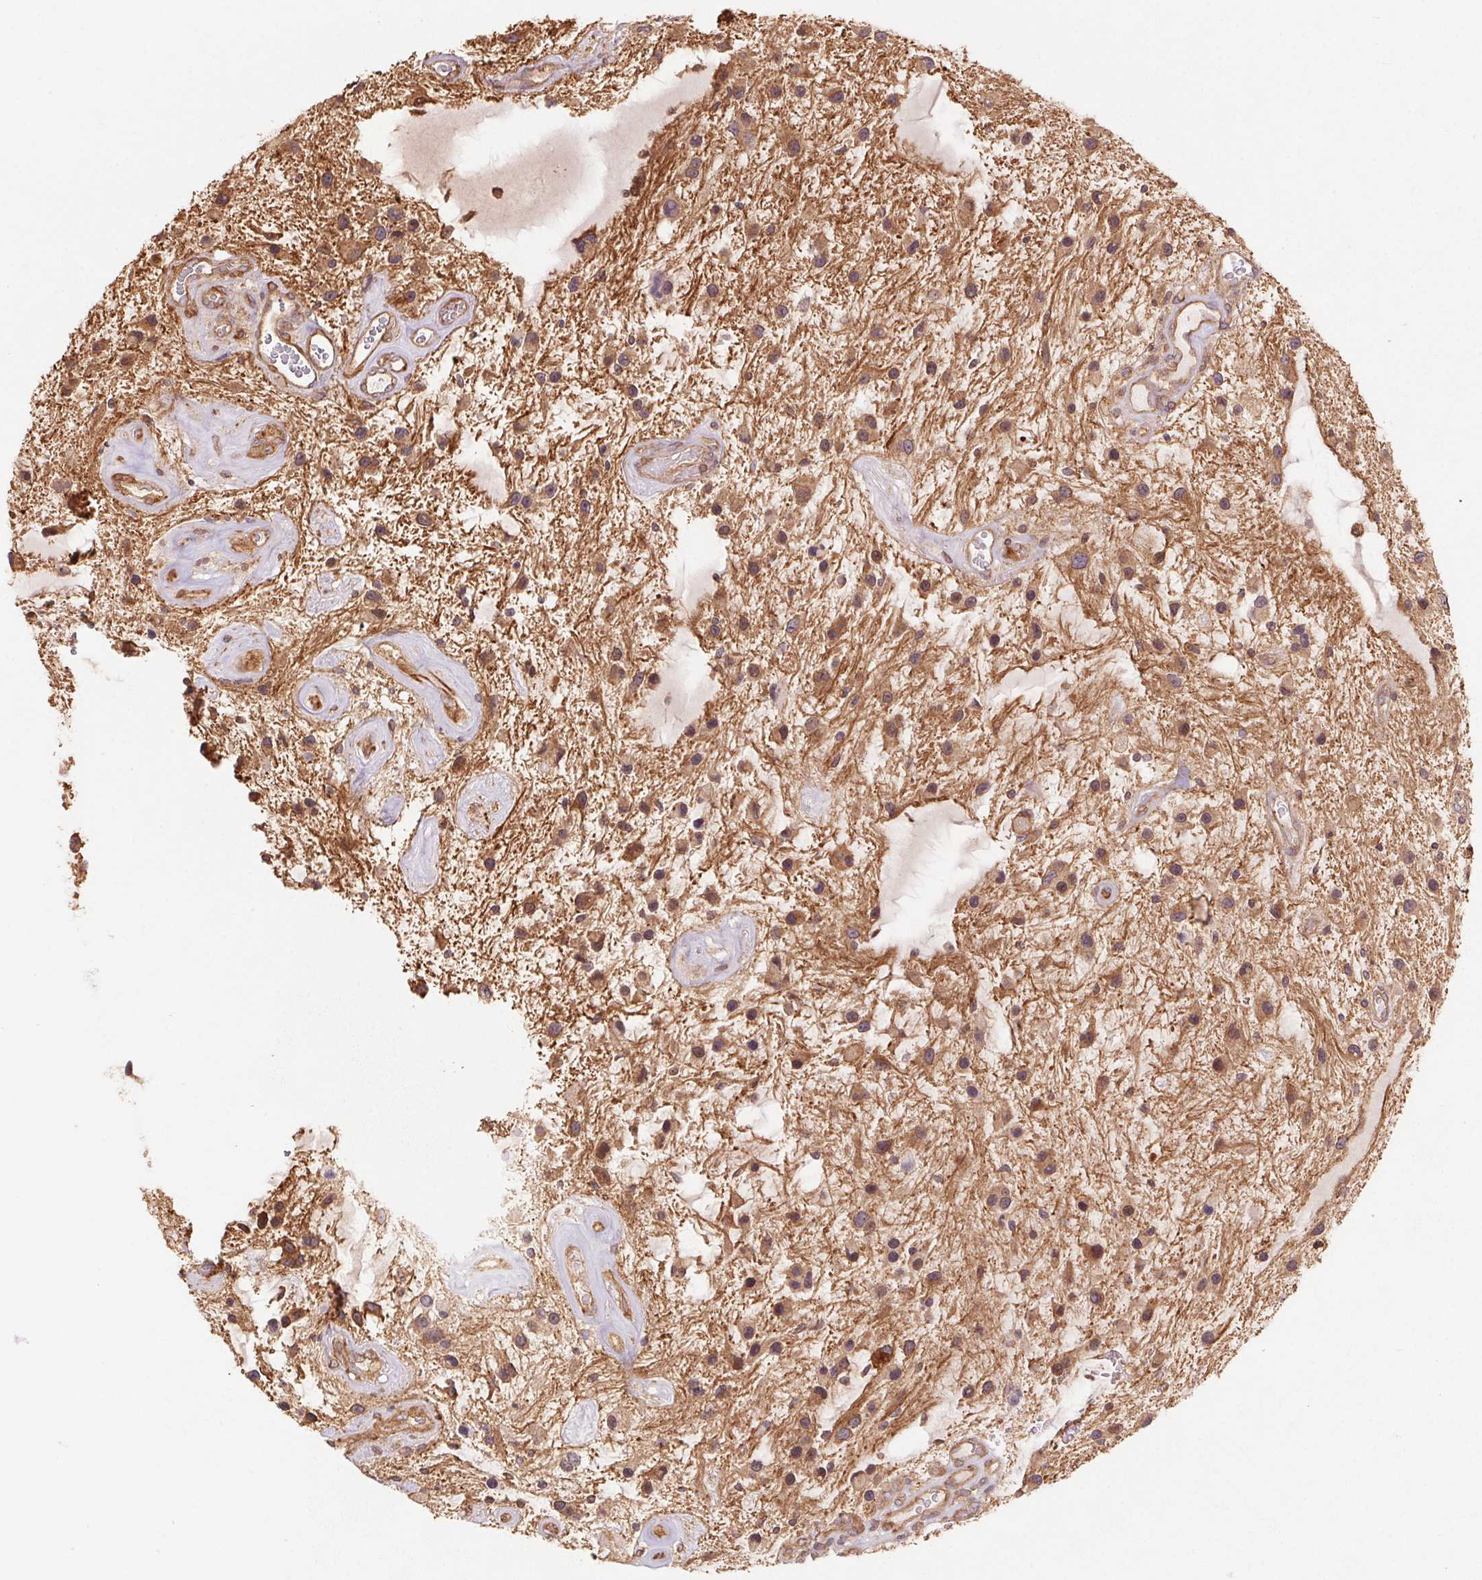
{"staining": {"intensity": "moderate", "quantity": ">75%", "location": "cytoplasmic/membranous"}, "tissue": "glioma", "cell_type": "Tumor cells", "image_type": "cancer", "snomed": [{"axis": "morphology", "description": "Glioma, malignant, Low grade"}, {"axis": "topography", "description": "Cerebellum"}], "caption": "Protein staining of malignant glioma (low-grade) tissue reveals moderate cytoplasmic/membranous positivity in approximately >75% of tumor cells.", "gene": "TUBA3D", "patient": {"sex": "female", "age": 14}}